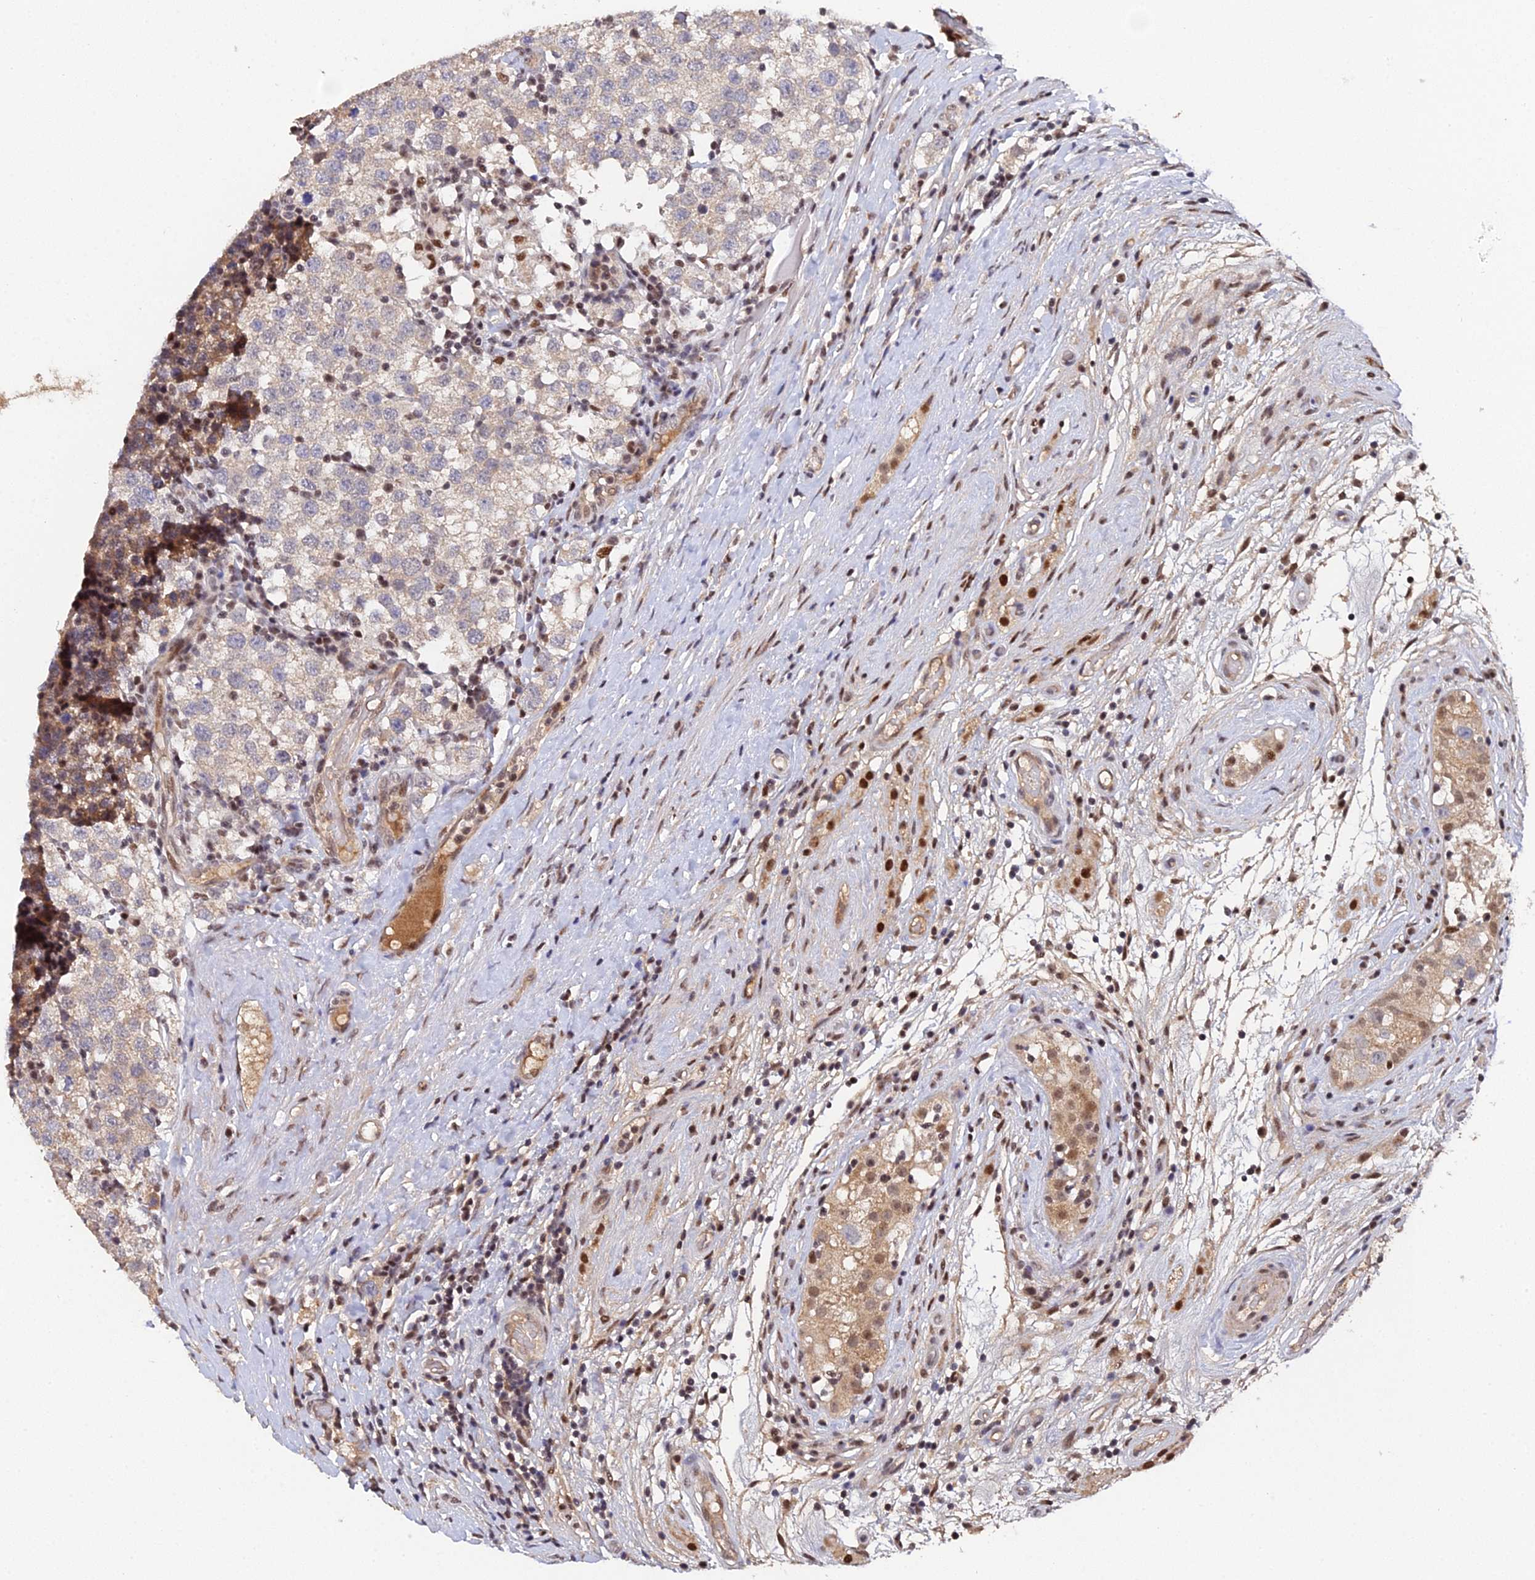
{"staining": {"intensity": "negative", "quantity": "none", "location": "none"}, "tissue": "testis cancer", "cell_type": "Tumor cells", "image_type": "cancer", "snomed": [{"axis": "morphology", "description": "Seminoma, NOS"}, {"axis": "topography", "description": "Testis"}], "caption": "This is an IHC micrograph of testis seminoma. There is no expression in tumor cells.", "gene": "ERCC5", "patient": {"sex": "male", "age": 34}}